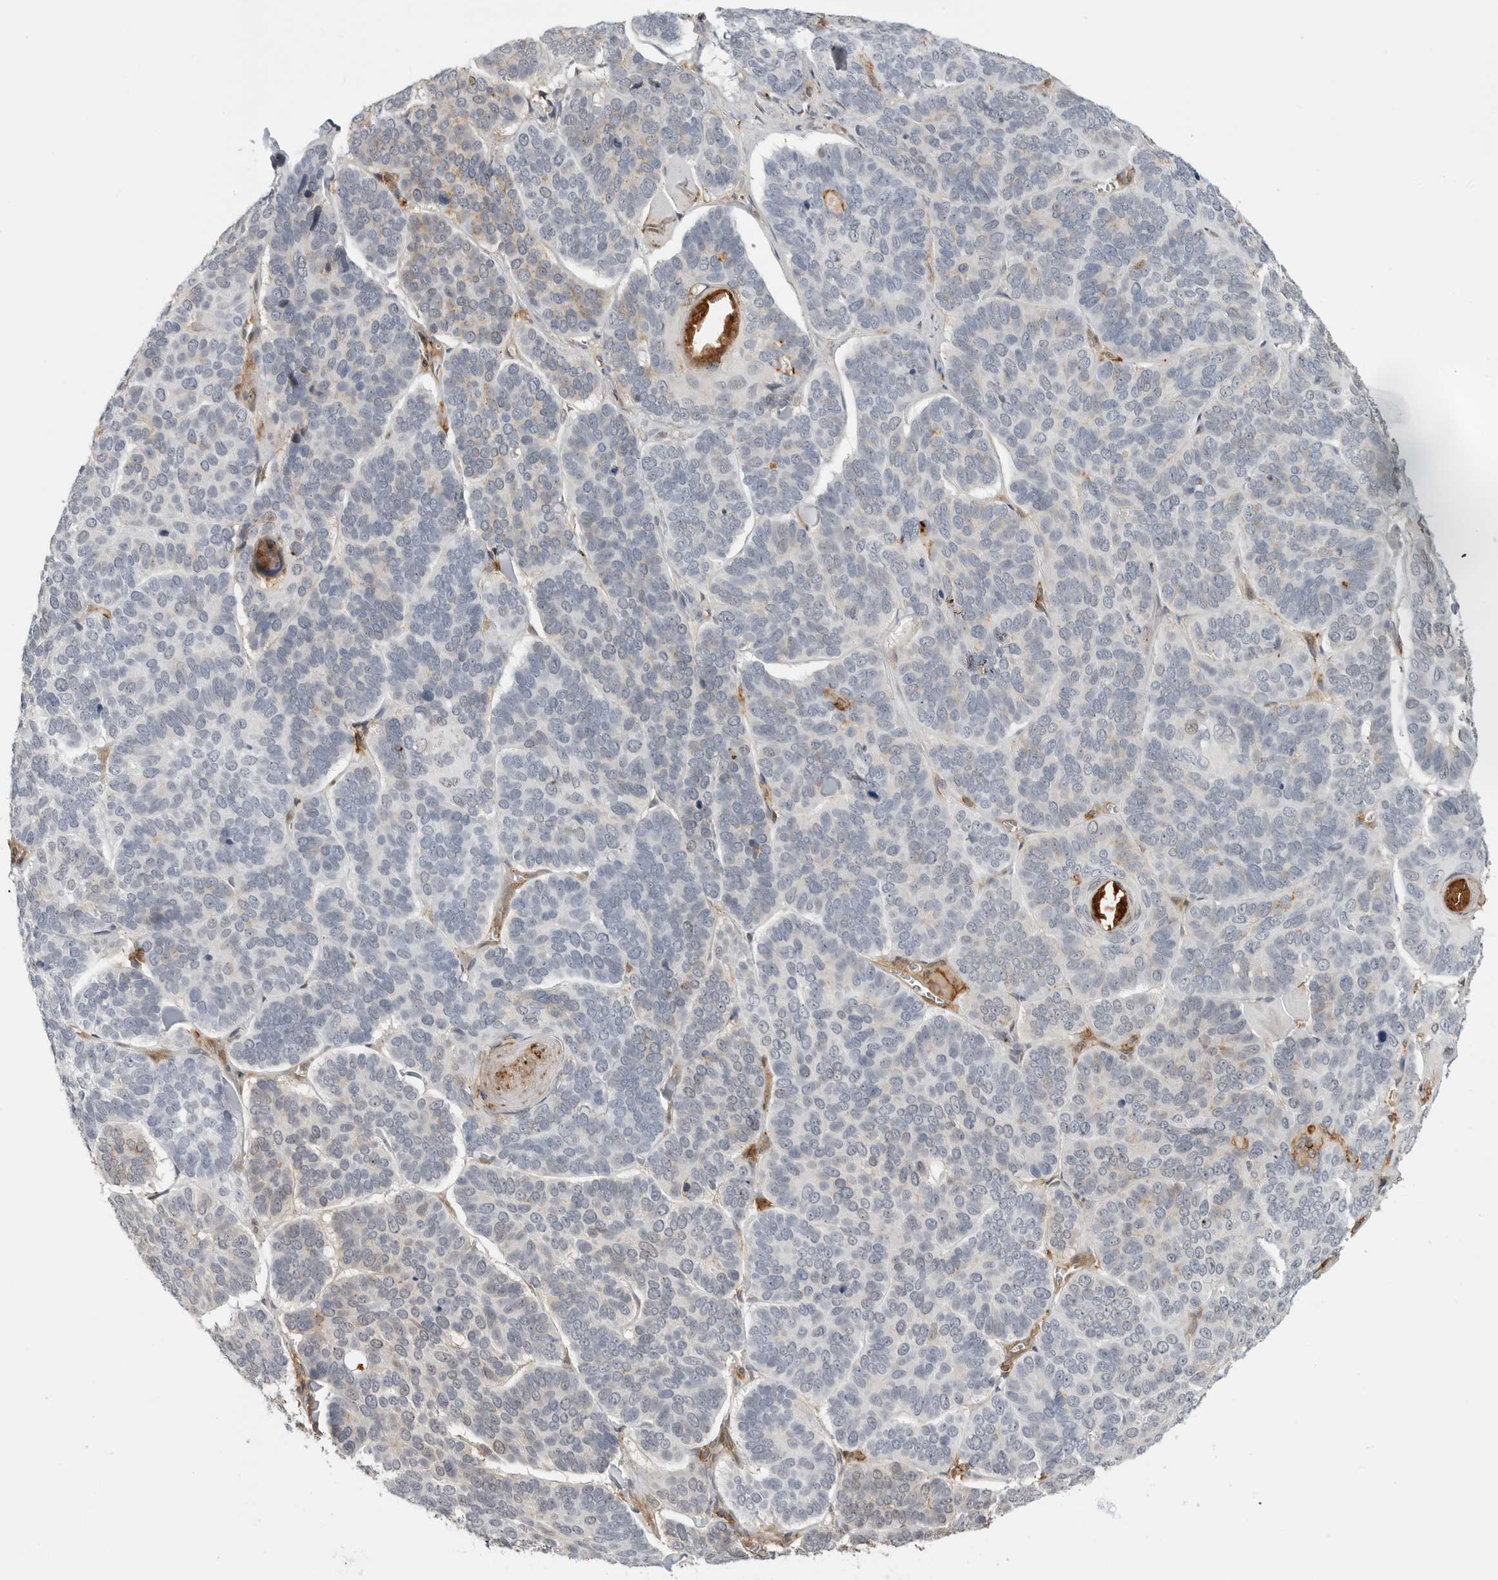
{"staining": {"intensity": "negative", "quantity": "none", "location": "none"}, "tissue": "skin cancer", "cell_type": "Tumor cells", "image_type": "cancer", "snomed": [{"axis": "morphology", "description": "Basal cell carcinoma"}, {"axis": "topography", "description": "Skin"}], "caption": "Immunohistochemistry of skin cancer reveals no staining in tumor cells.", "gene": "ANXA11", "patient": {"sex": "male", "age": 62}}